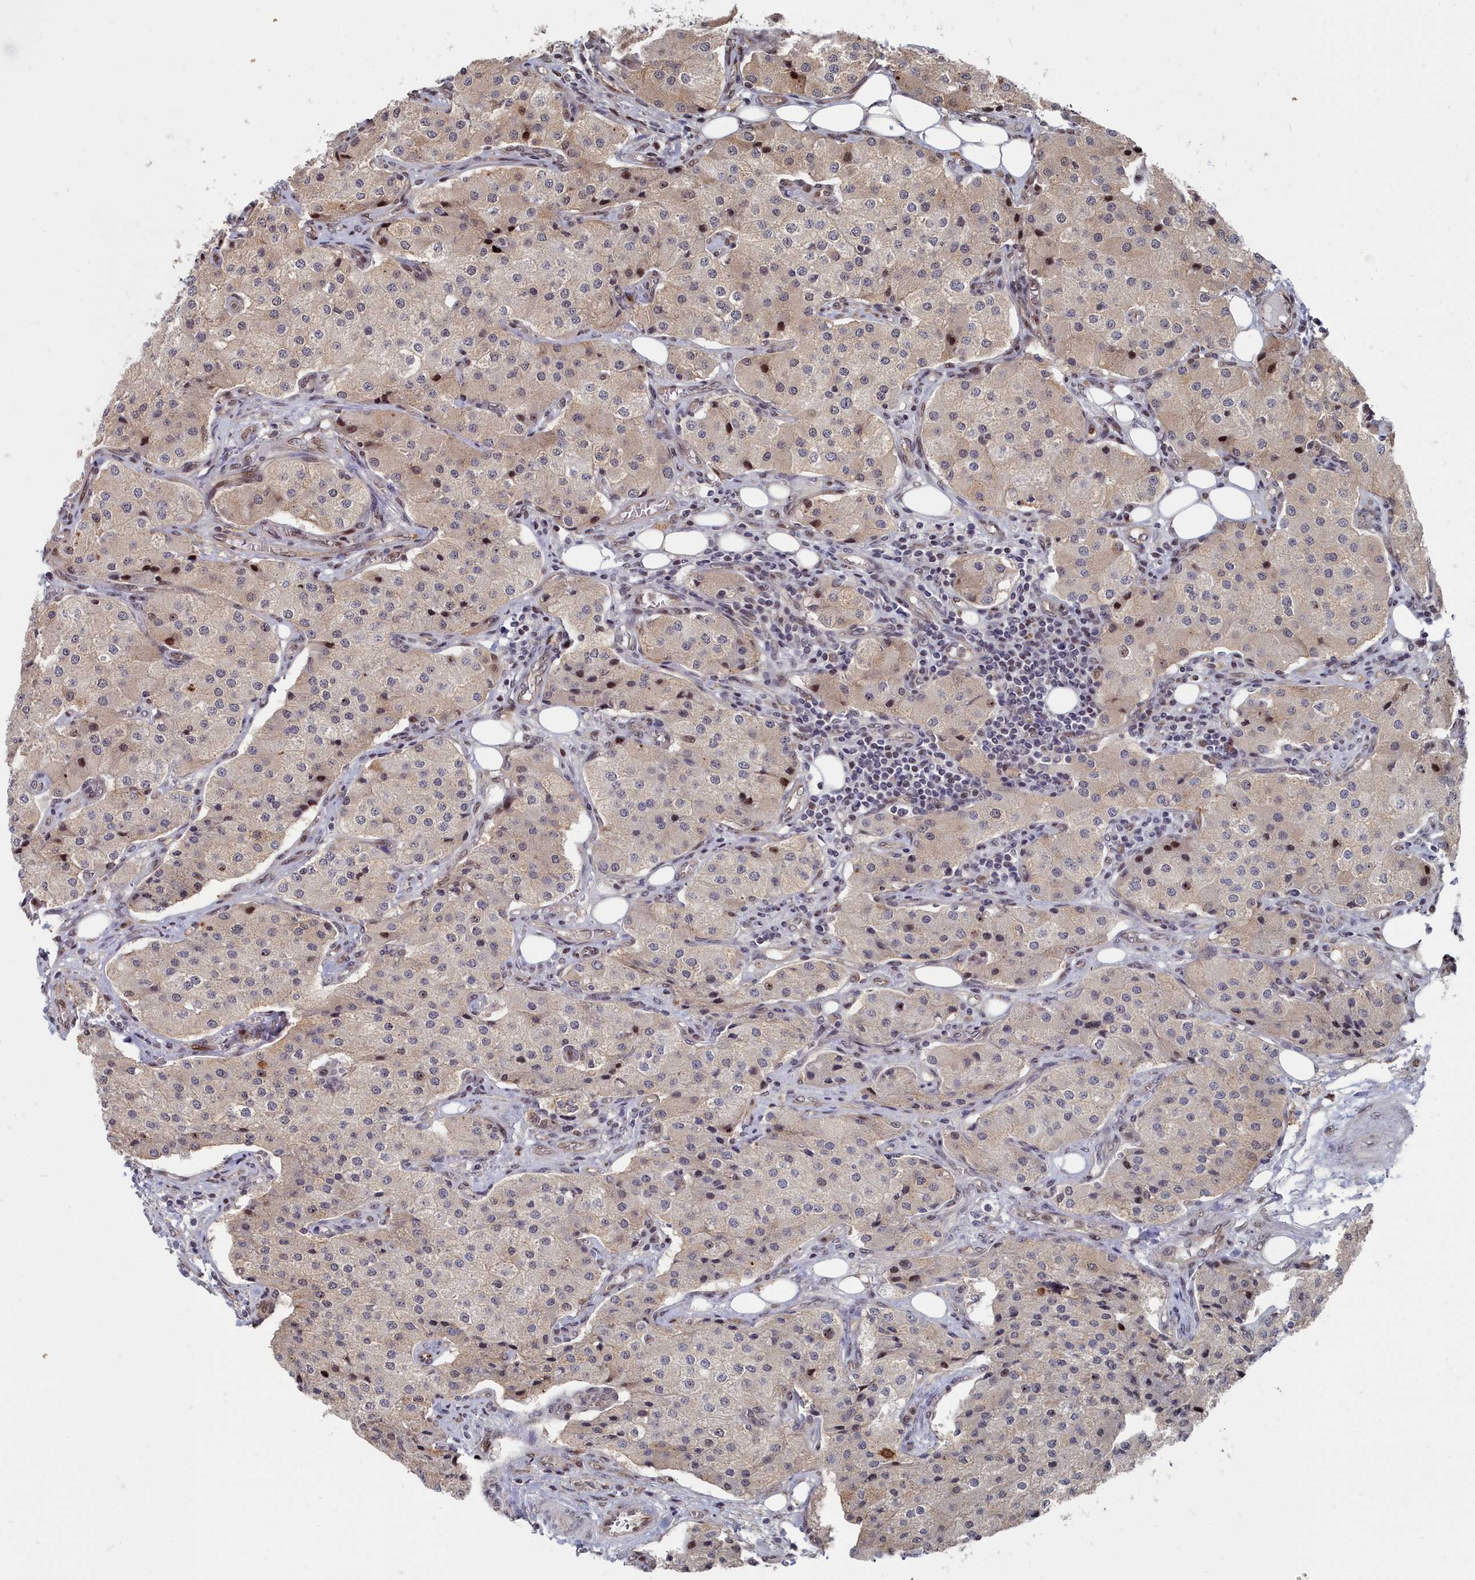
{"staining": {"intensity": "weak", "quantity": "<25%", "location": "cytoplasmic/membranous,nuclear"}, "tissue": "carcinoid", "cell_type": "Tumor cells", "image_type": "cancer", "snomed": [{"axis": "morphology", "description": "Carcinoid, malignant, NOS"}, {"axis": "topography", "description": "Colon"}], "caption": "An IHC histopathology image of malignant carcinoid is shown. There is no staining in tumor cells of malignant carcinoid. (Brightfield microscopy of DAB (3,3'-diaminobenzidine) immunohistochemistry at high magnification).", "gene": "RPS27A", "patient": {"sex": "female", "age": 52}}